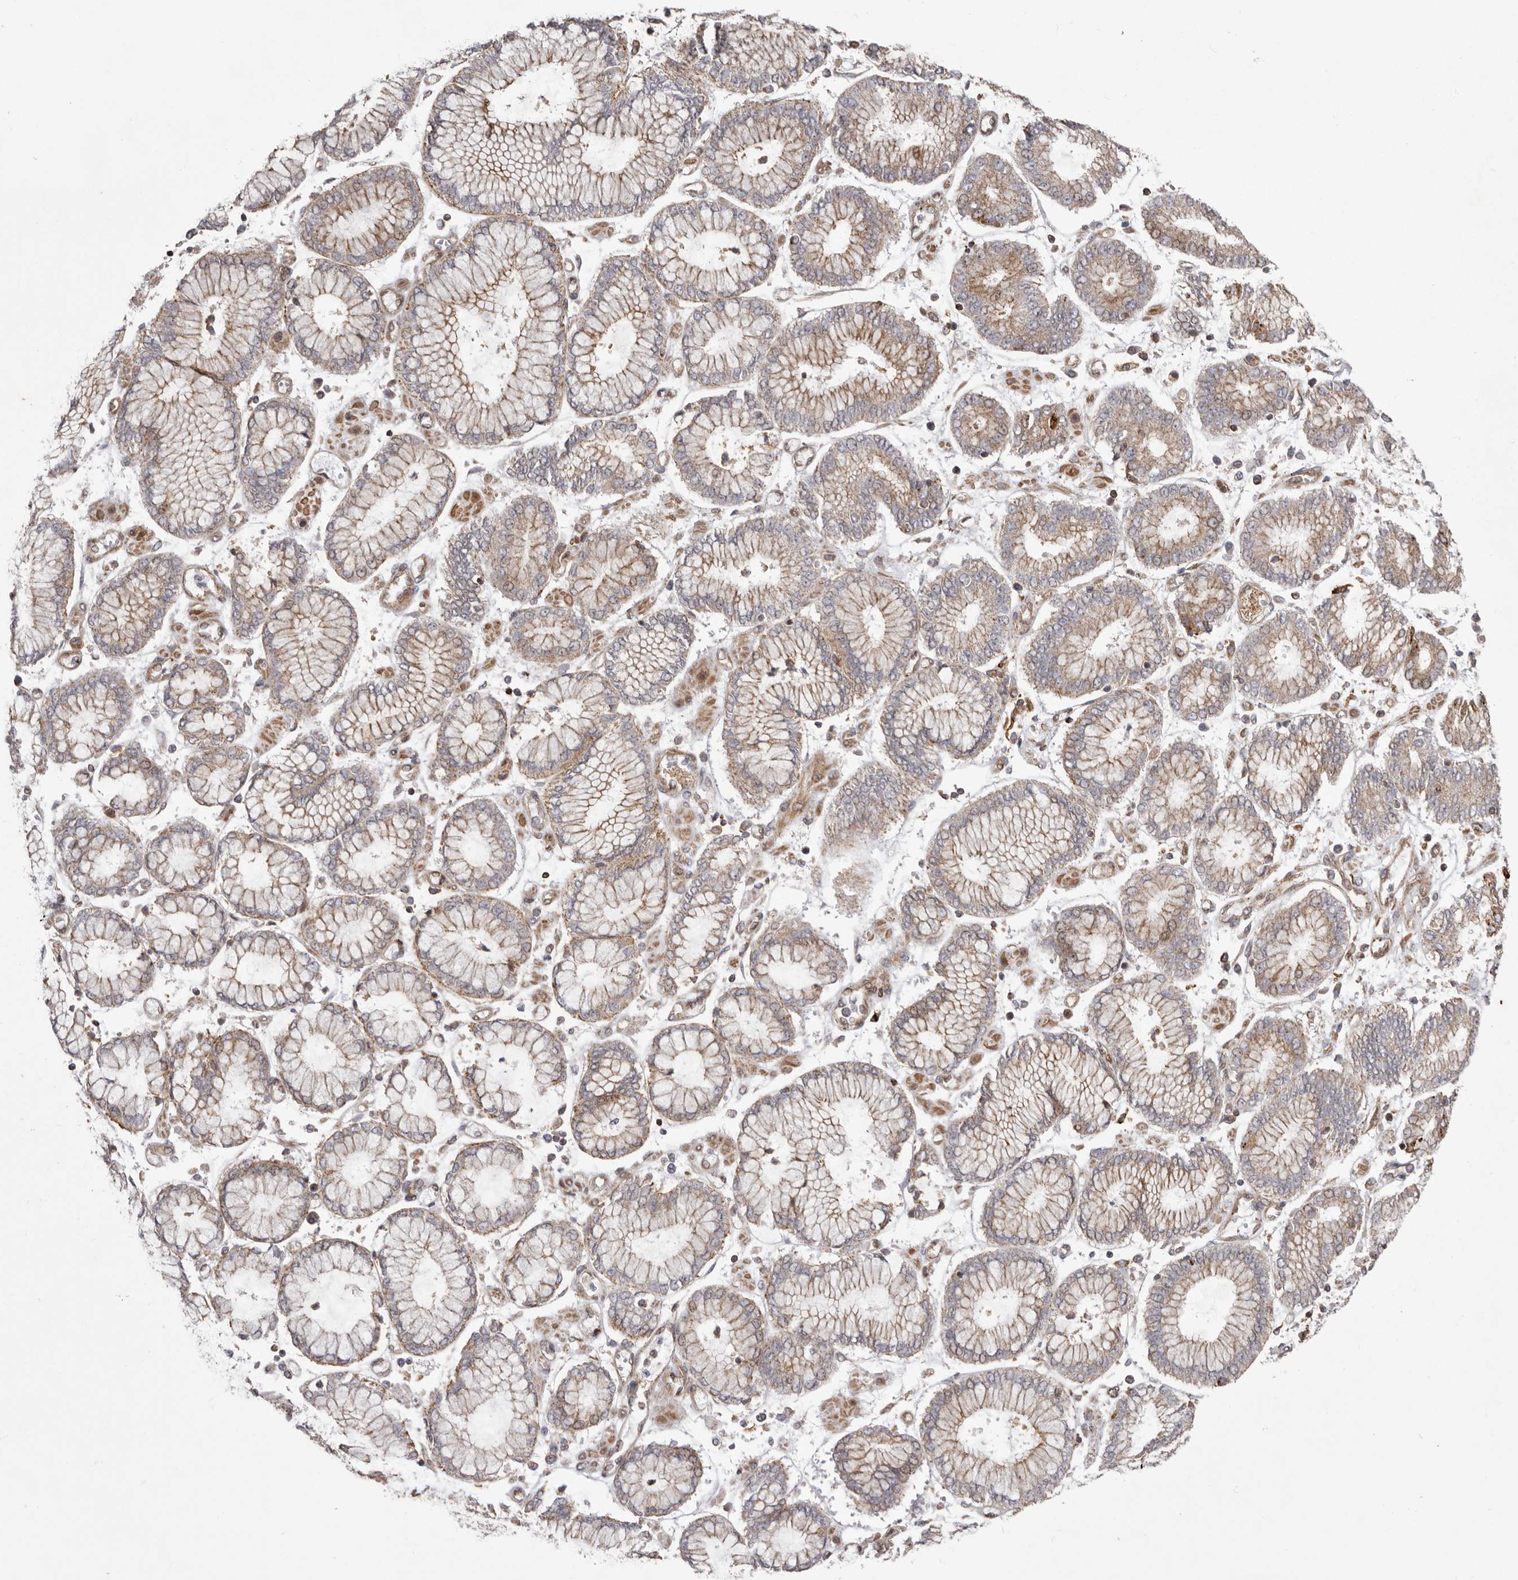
{"staining": {"intensity": "weak", "quantity": "25%-75%", "location": "cytoplasmic/membranous"}, "tissue": "stomach cancer", "cell_type": "Tumor cells", "image_type": "cancer", "snomed": [{"axis": "morphology", "description": "Adenocarcinoma, NOS"}, {"axis": "topography", "description": "Stomach"}], "caption": "This is an image of immunohistochemistry (IHC) staining of stomach cancer (adenocarcinoma), which shows weak expression in the cytoplasmic/membranous of tumor cells.", "gene": "NUP43", "patient": {"sex": "male", "age": 76}}